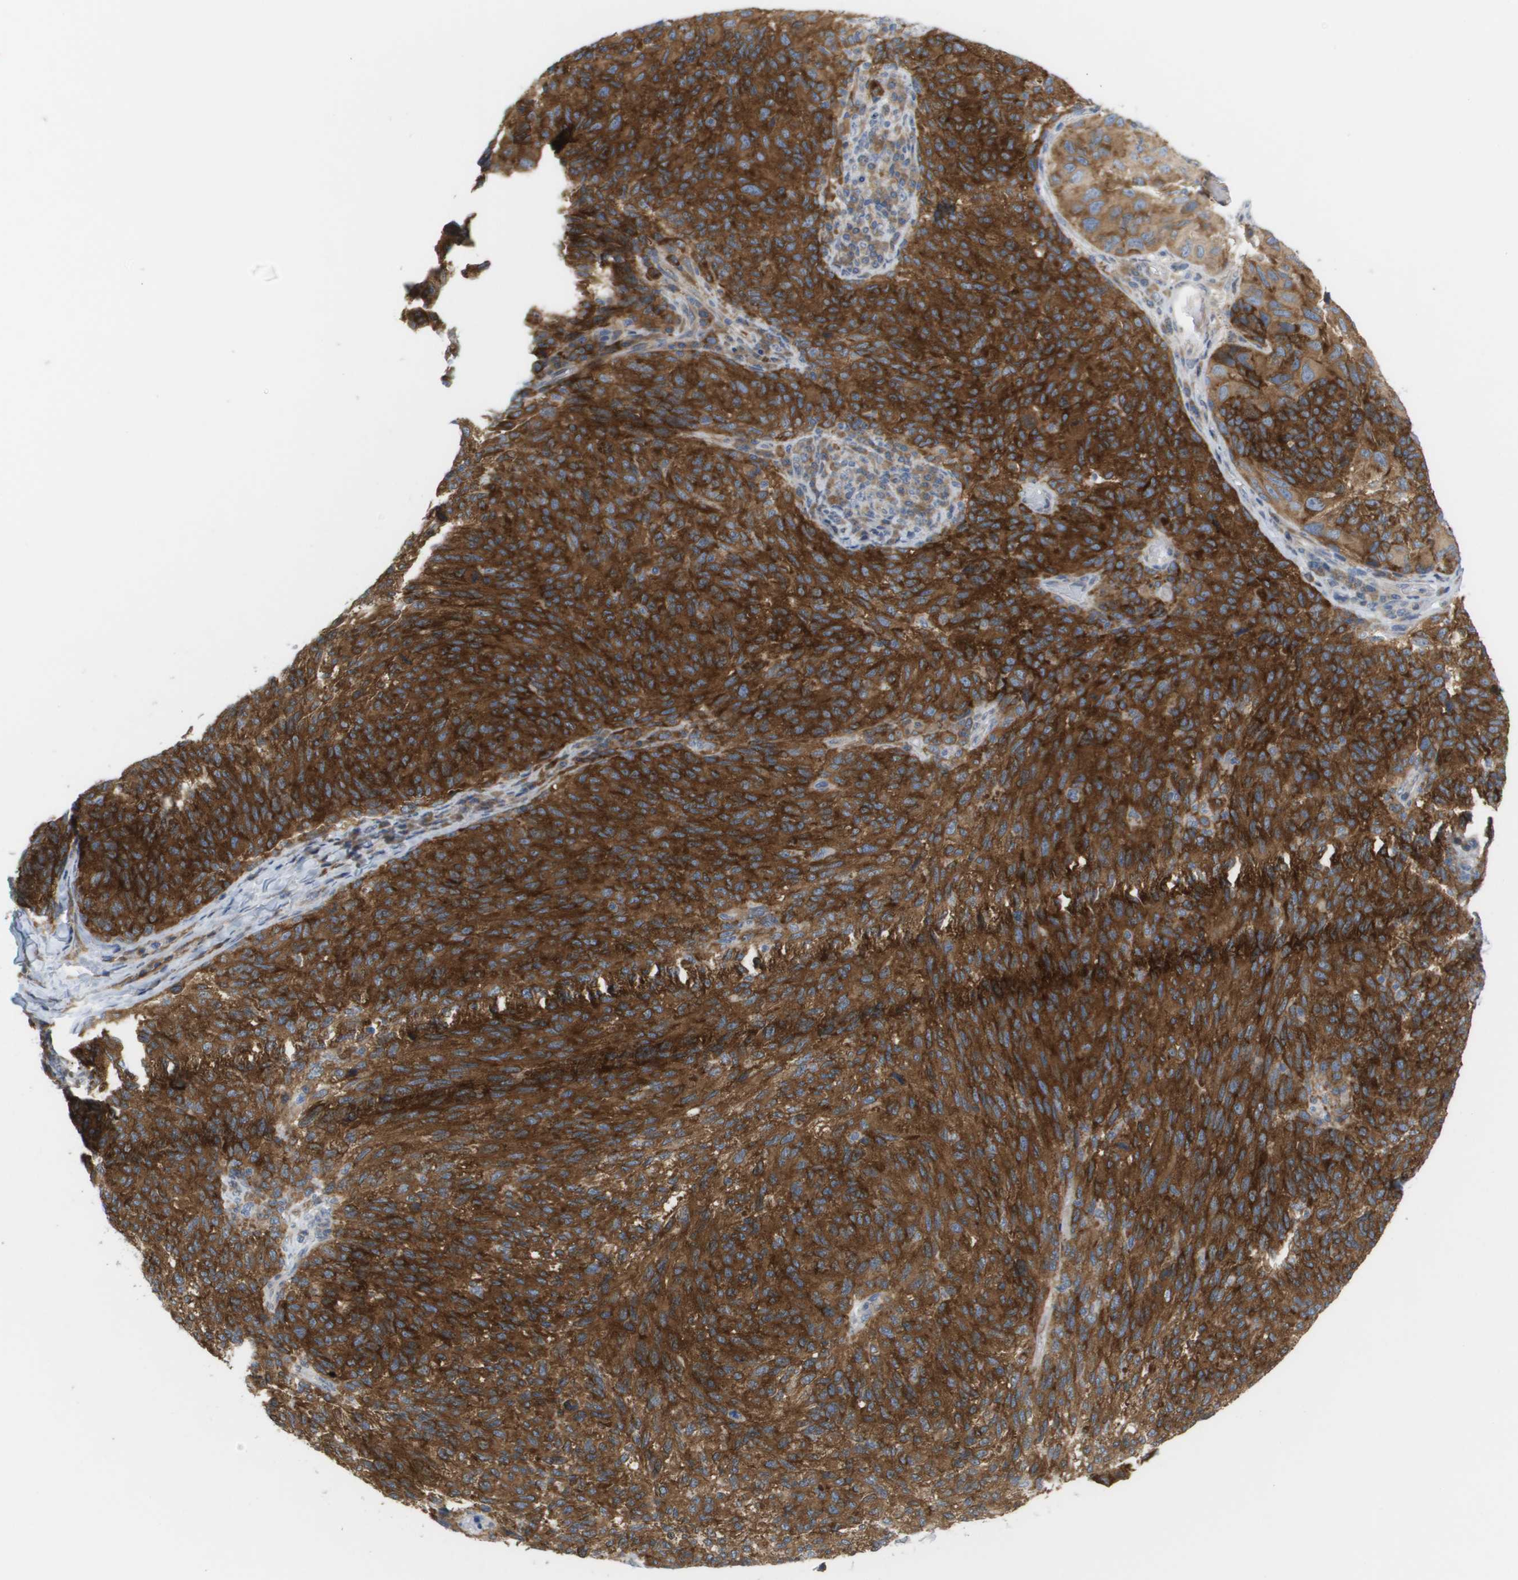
{"staining": {"intensity": "strong", "quantity": ">75%", "location": "cytoplasmic/membranous"}, "tissue": "melanoma", "cell_type": "Tumor cells", "image_type": "cancer", "snomed": [{"axis": "morphology", "description": "Malignant melanoma, NOS"}, {"axis": "topography", "description": "Skin"}], "caption": "A histopathology image showing strong cytoplasmic/membranous expression in about >75% of tumor cells in melanoma, as visualized by brown immunohistochemical staining.", "gene": "MARCHF8", "patient": {"sex": "female", "age": 73}}